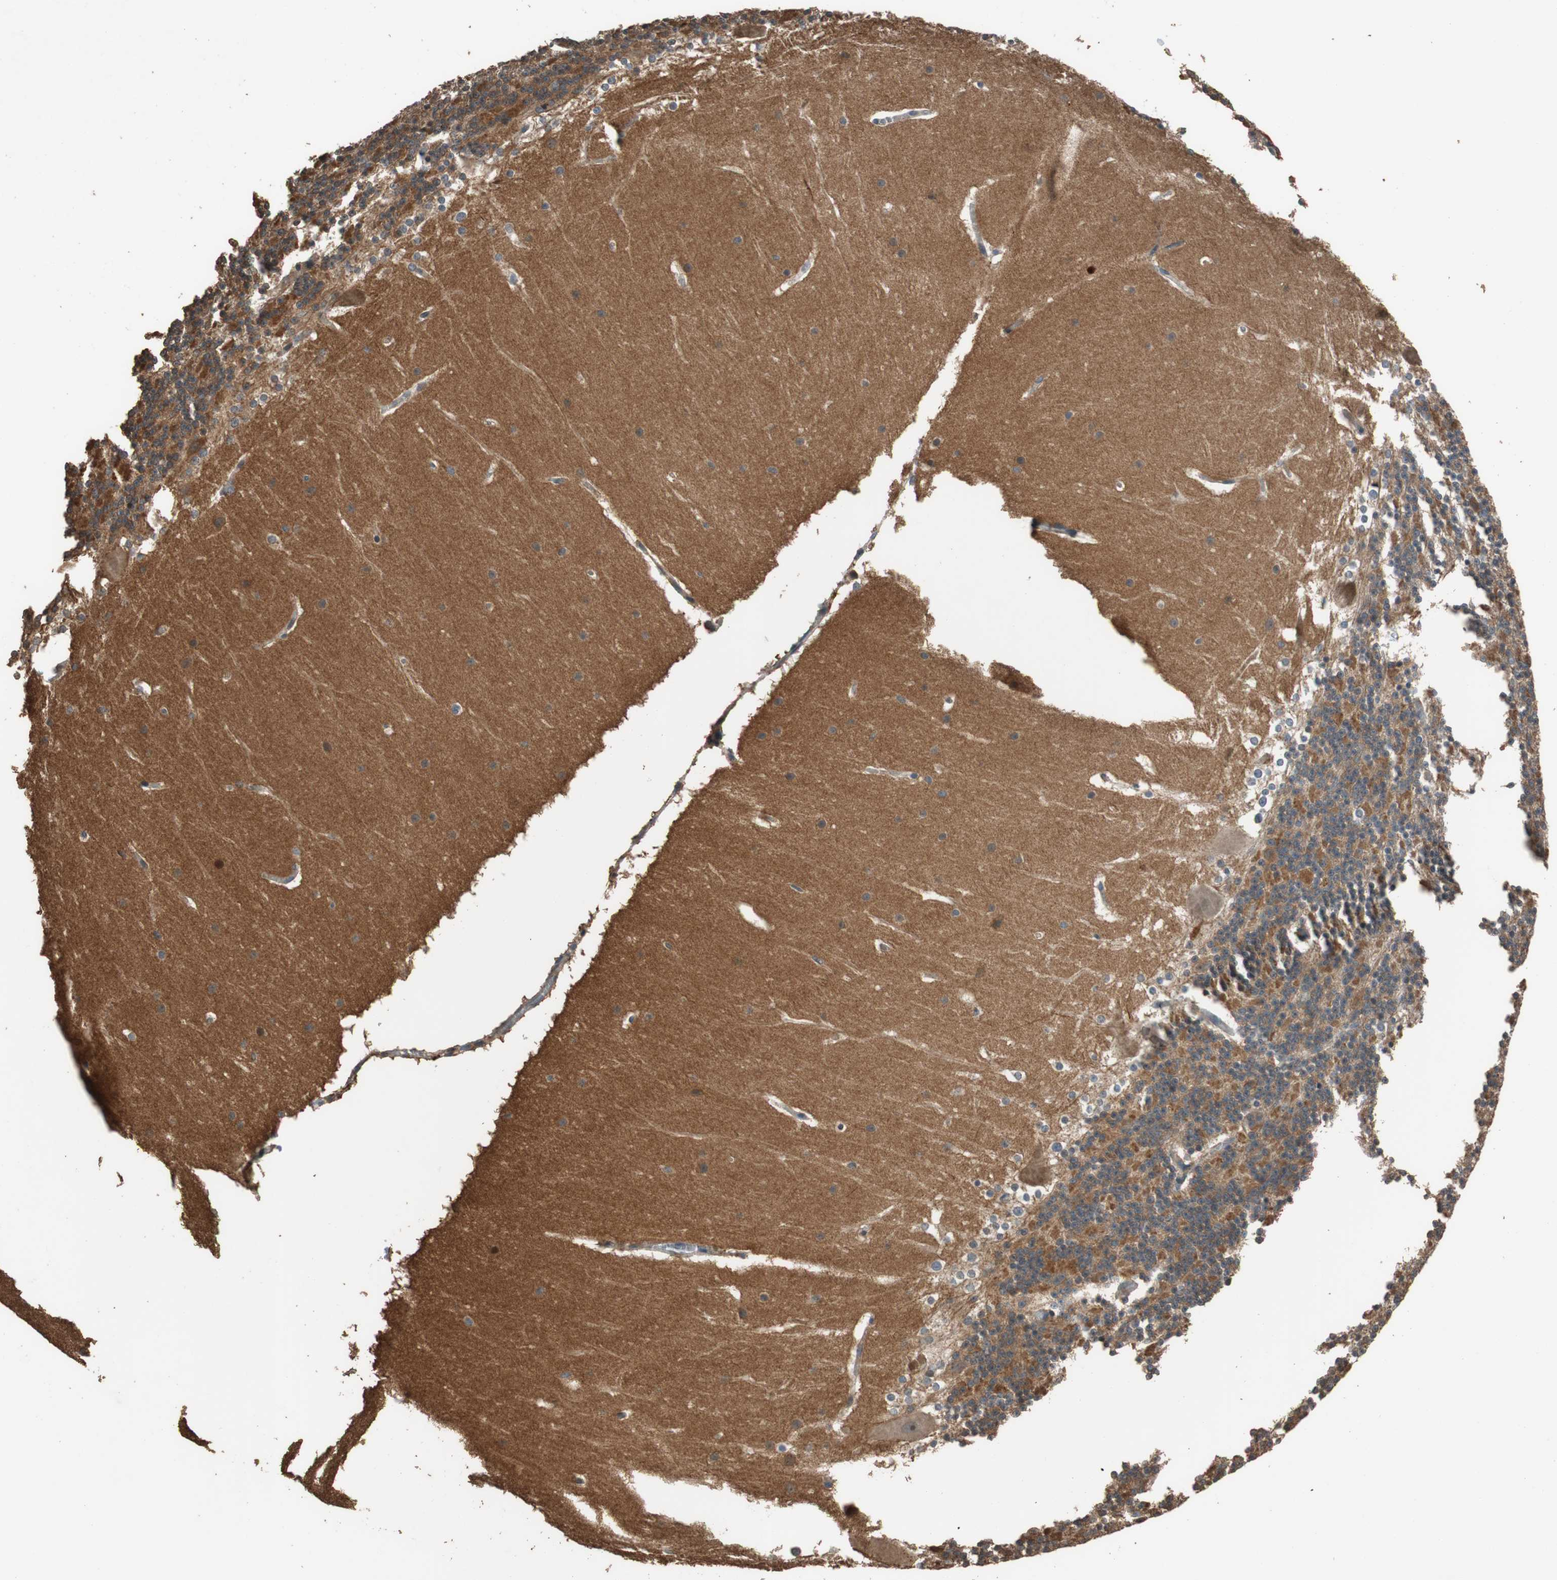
{"staining": {"intensity": "moderate", "quantity": "25%-75%", "location": "cytoplasmic/membranous"}, "tissue": "cerebellum", "cell_type": "Cells in granular layer", "image_type": "normal", "snomed": [{"axis": "morphology", "description": "Normal tissue, NOS"}, {"axis": "topography", "description": "Cerebellum"}], "caption": "This is a micrograph of immunohistochemistry staining of benign cerebellum, which shows moderate positivity in the cytoplasmic/membranous of cells in granular layer.", "gene": "MST1R", "patient": {"sex": "female", "age": 19}}